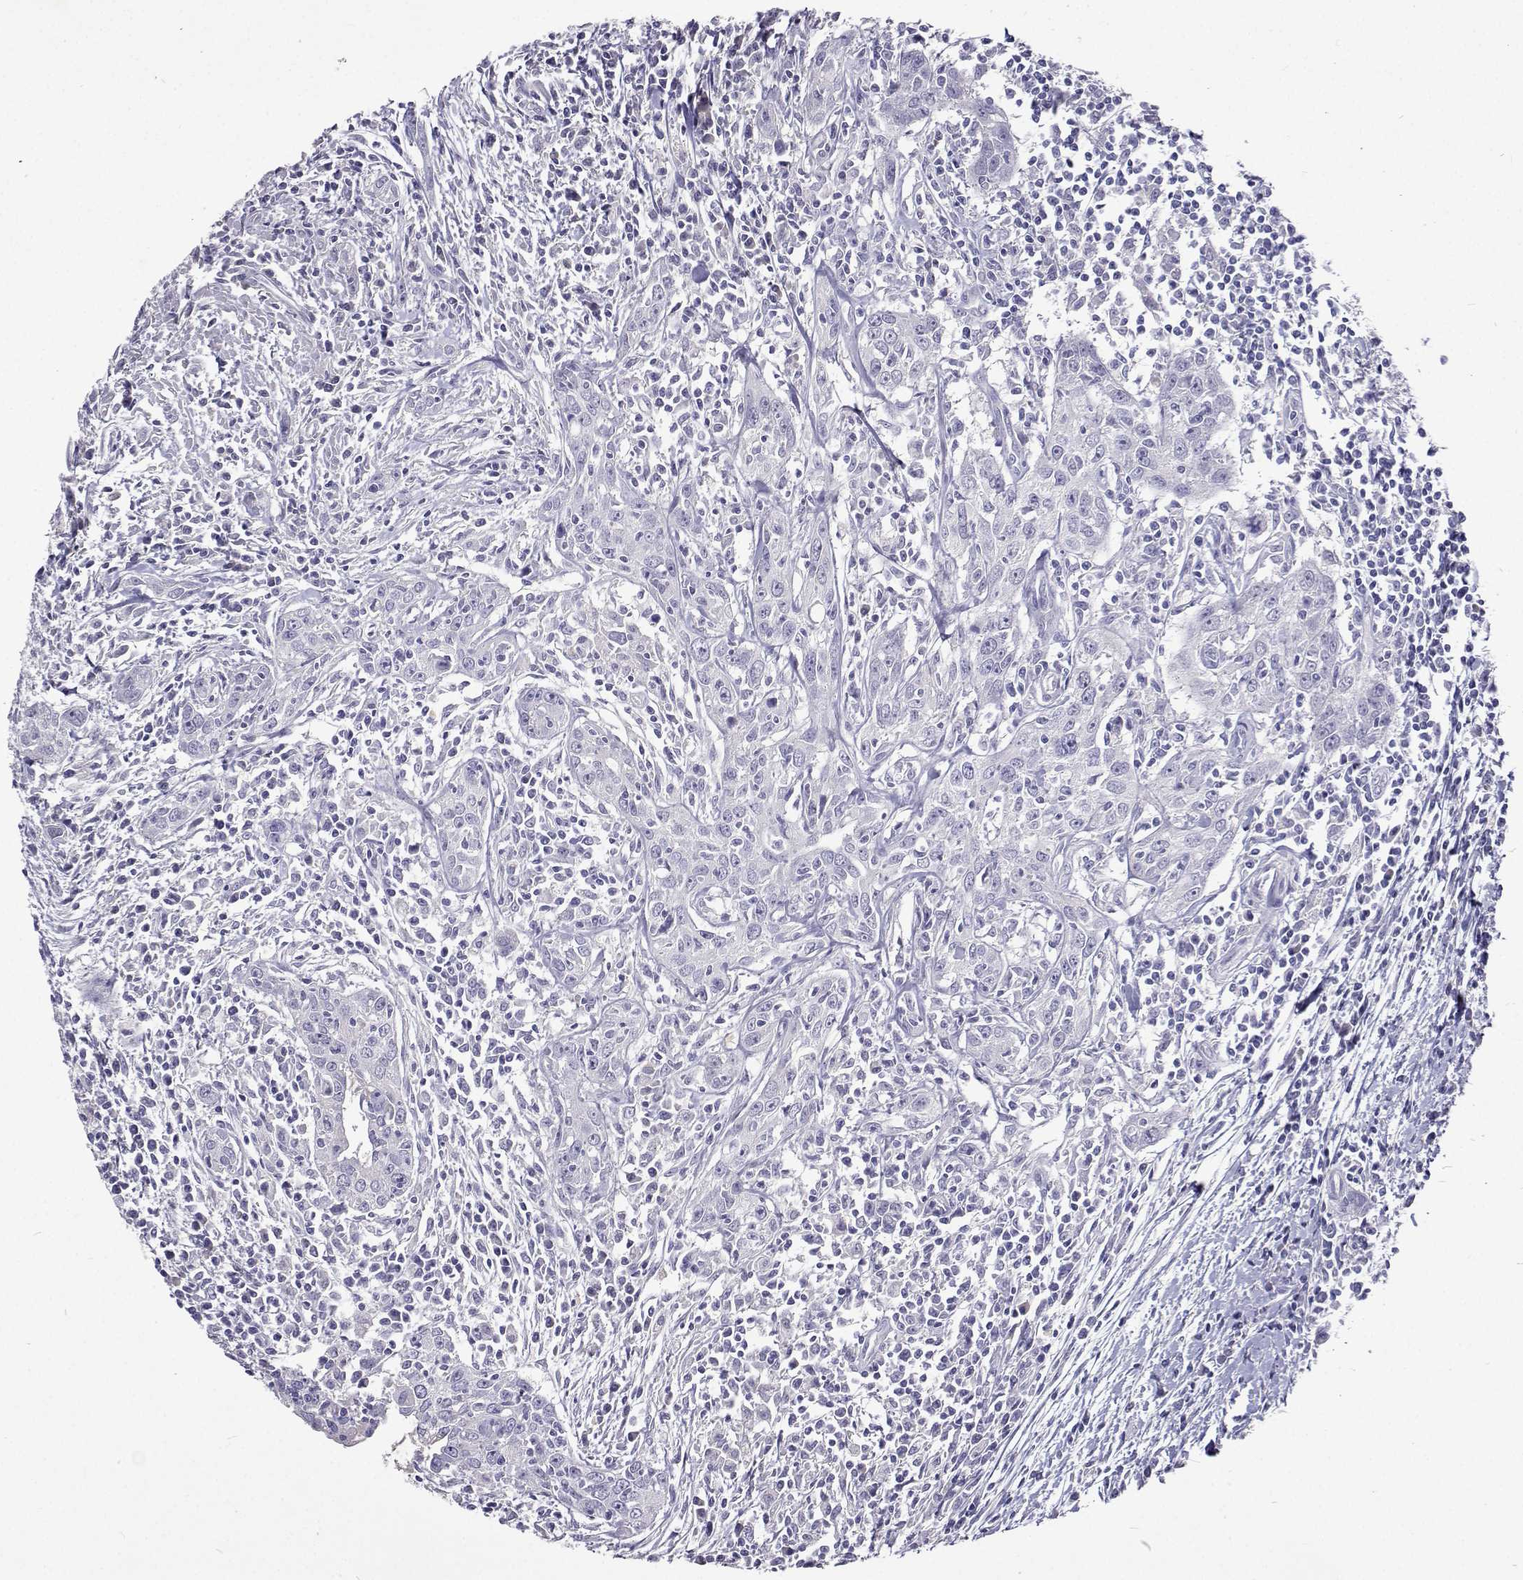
{"staining": {"intensity": "negative", "quantity": "none", "location": "none"}, "tissue": "urothelial cancer", "cell_type": "Tumor cells", "image_type": "cancer", "snomed": [{"axis": "morphology", "description": "Urothelial carcinoma, High grade"}, {"axis": "topography", "description": "Urinary bladder"}], "caption": "Urothelial cancer was stained to show a protein in brown. There is no significant expression in tumor cells.", "gene": "CFAP44", "patient": {"sex": "male", "age": 83}}